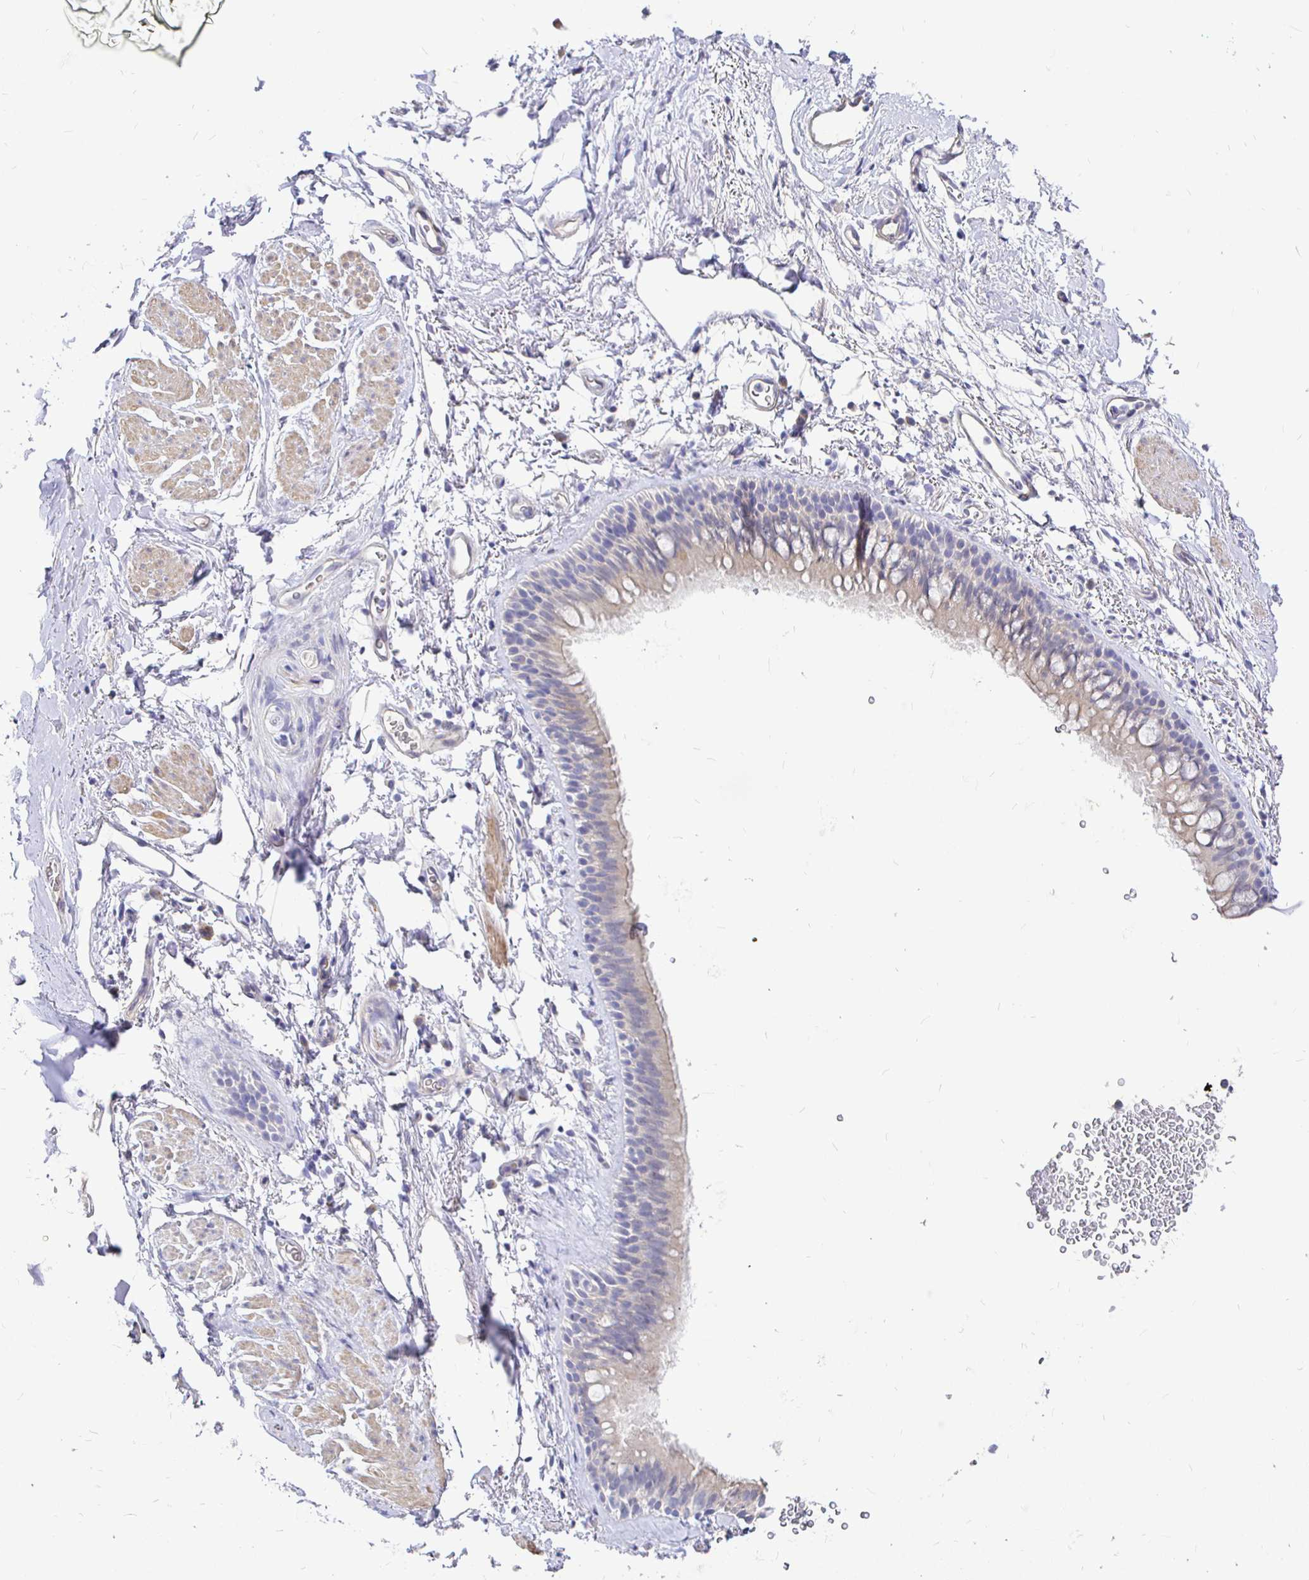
{"staining": {"intensity": "negative", "quantity": "none", "location": "none"}, "tissue": "adipose tissue", "cell_type": "Adipocytes", "image_type": "normal", "snomed": [{"axis": "morphology", "description": "Normal tissue, NOS"}, {"axis": "topography", "description": "Lymph node"}, {"axis": "topography", "description": "Cartilage tissue"}, {"axis": "topography", "description": "Bronchus"}], "caption": "The image shows no staining of adipocytes in unremarkable adipose tissue. (DAB immunohistochemistry with hematoxylin counter stain).", "gene": "NECAB1", "patient": {"sex": "female", "age": 70}}